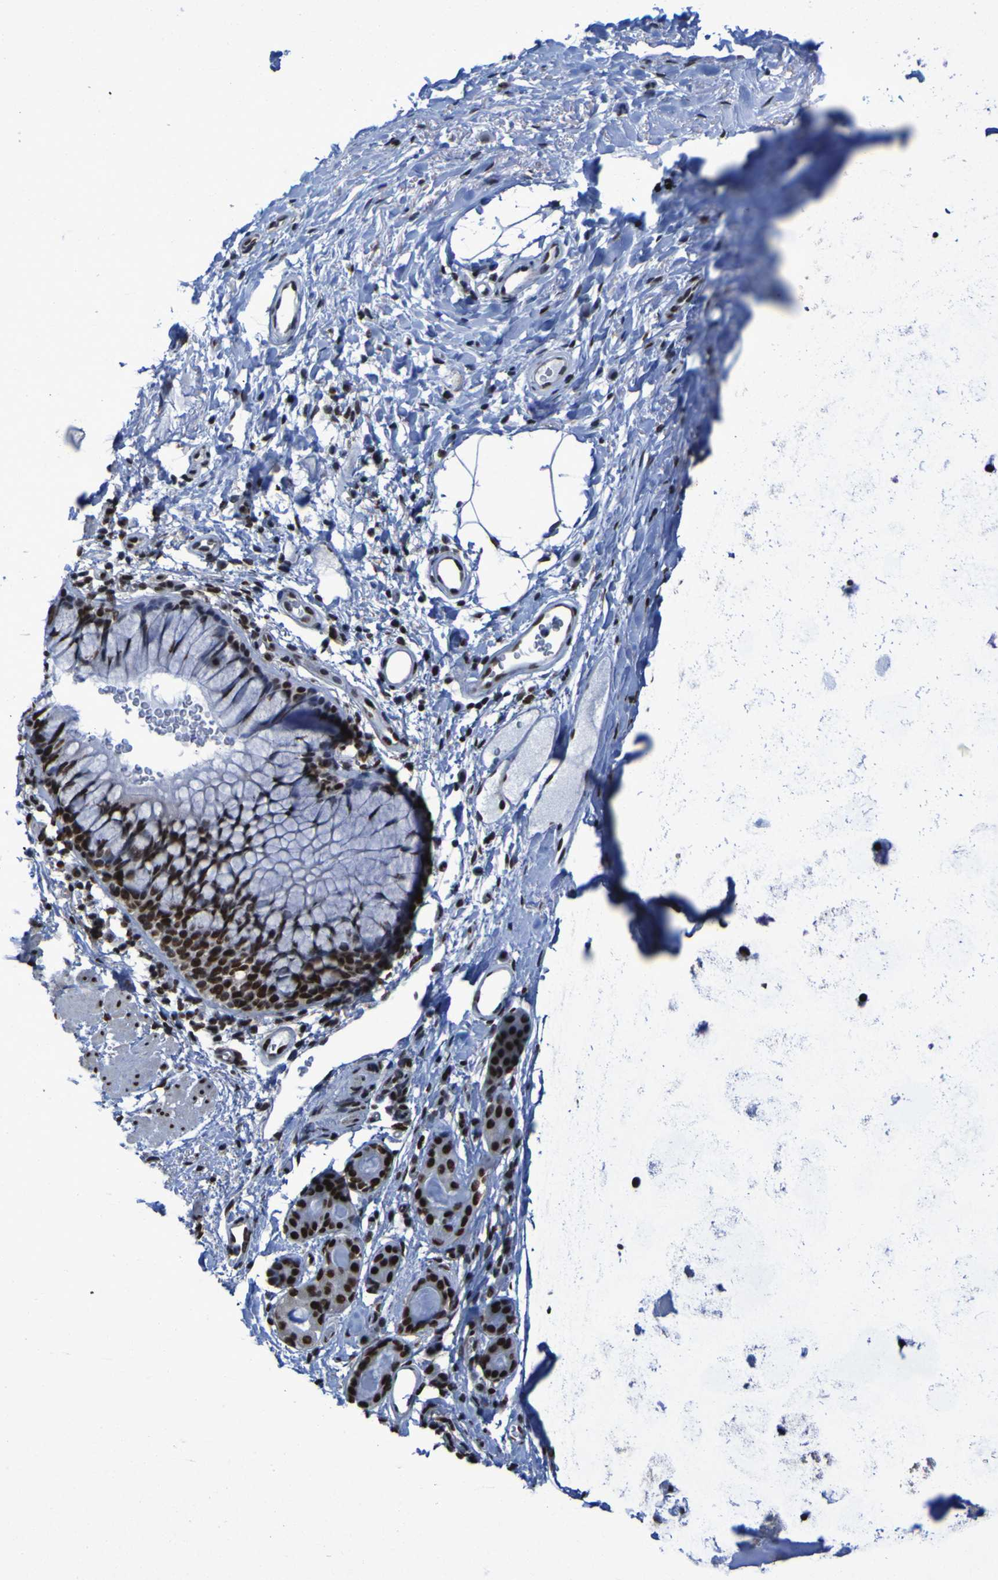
{"staining": {"intensity": "strong", "quantity": ">75%", "location": "nuclear"}, "tissue": "bronchus", "cell_type": "Respiratory epithelial cells", "image_type": "normal", "snomed": [{"axis": "morphology", "description": "Normal tissue, NOS"}, {"axis": "topography", "description": "Cartilage tissue"}, {"axis": "topography", "description": "Bronchus"}], "caption": "Respiratory epithelial cells demonstrate high levels of strong nuclear staining in approximately >75% of cells in normal bronchus. The staining was performed using DAB, with brown indicating positive protein expression. Nuclei are stained blue with hematoxylin.", "gene": "HNRNPR", "patient": {"sex": "female", "age": 53}}